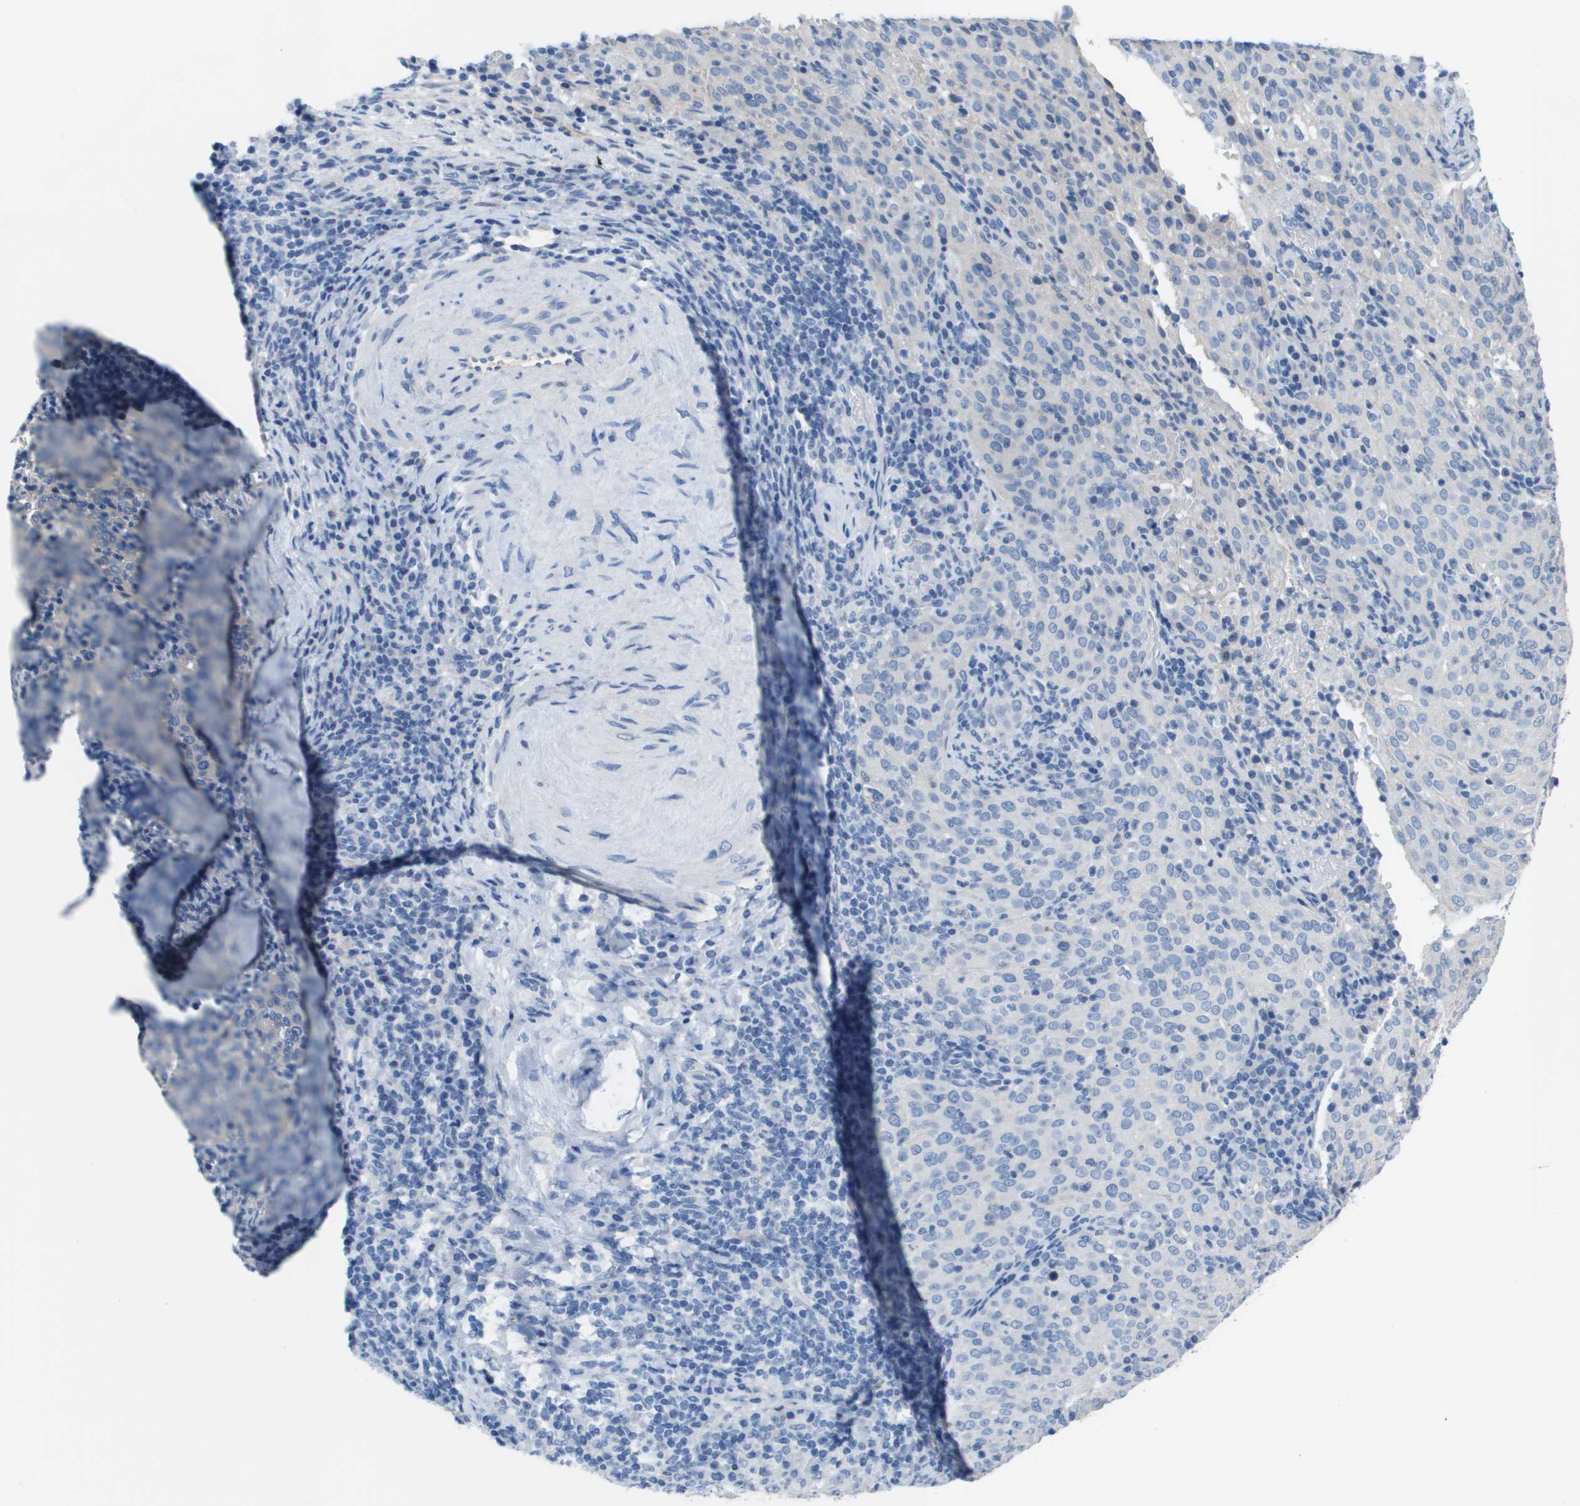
{"staining": {"intensity": "negative", "quantity": "none", "location": "none"}, "tissue": "cervical cancer", "cell_type": "Tumor cells", "image_type": "cancer", "snomed": [{"axis": "morphology", "description": "Squamous cell carcinoma, NOS"}, {"axis": "topography", "description": "Cervix"}], "caption": "The photomicrograph exhibits no significant positivity in tumor cells of cervical cancer (squamous cell carcinoma).", "gene": "NCS1", "patient": {"sex": "female", "age": 51}}